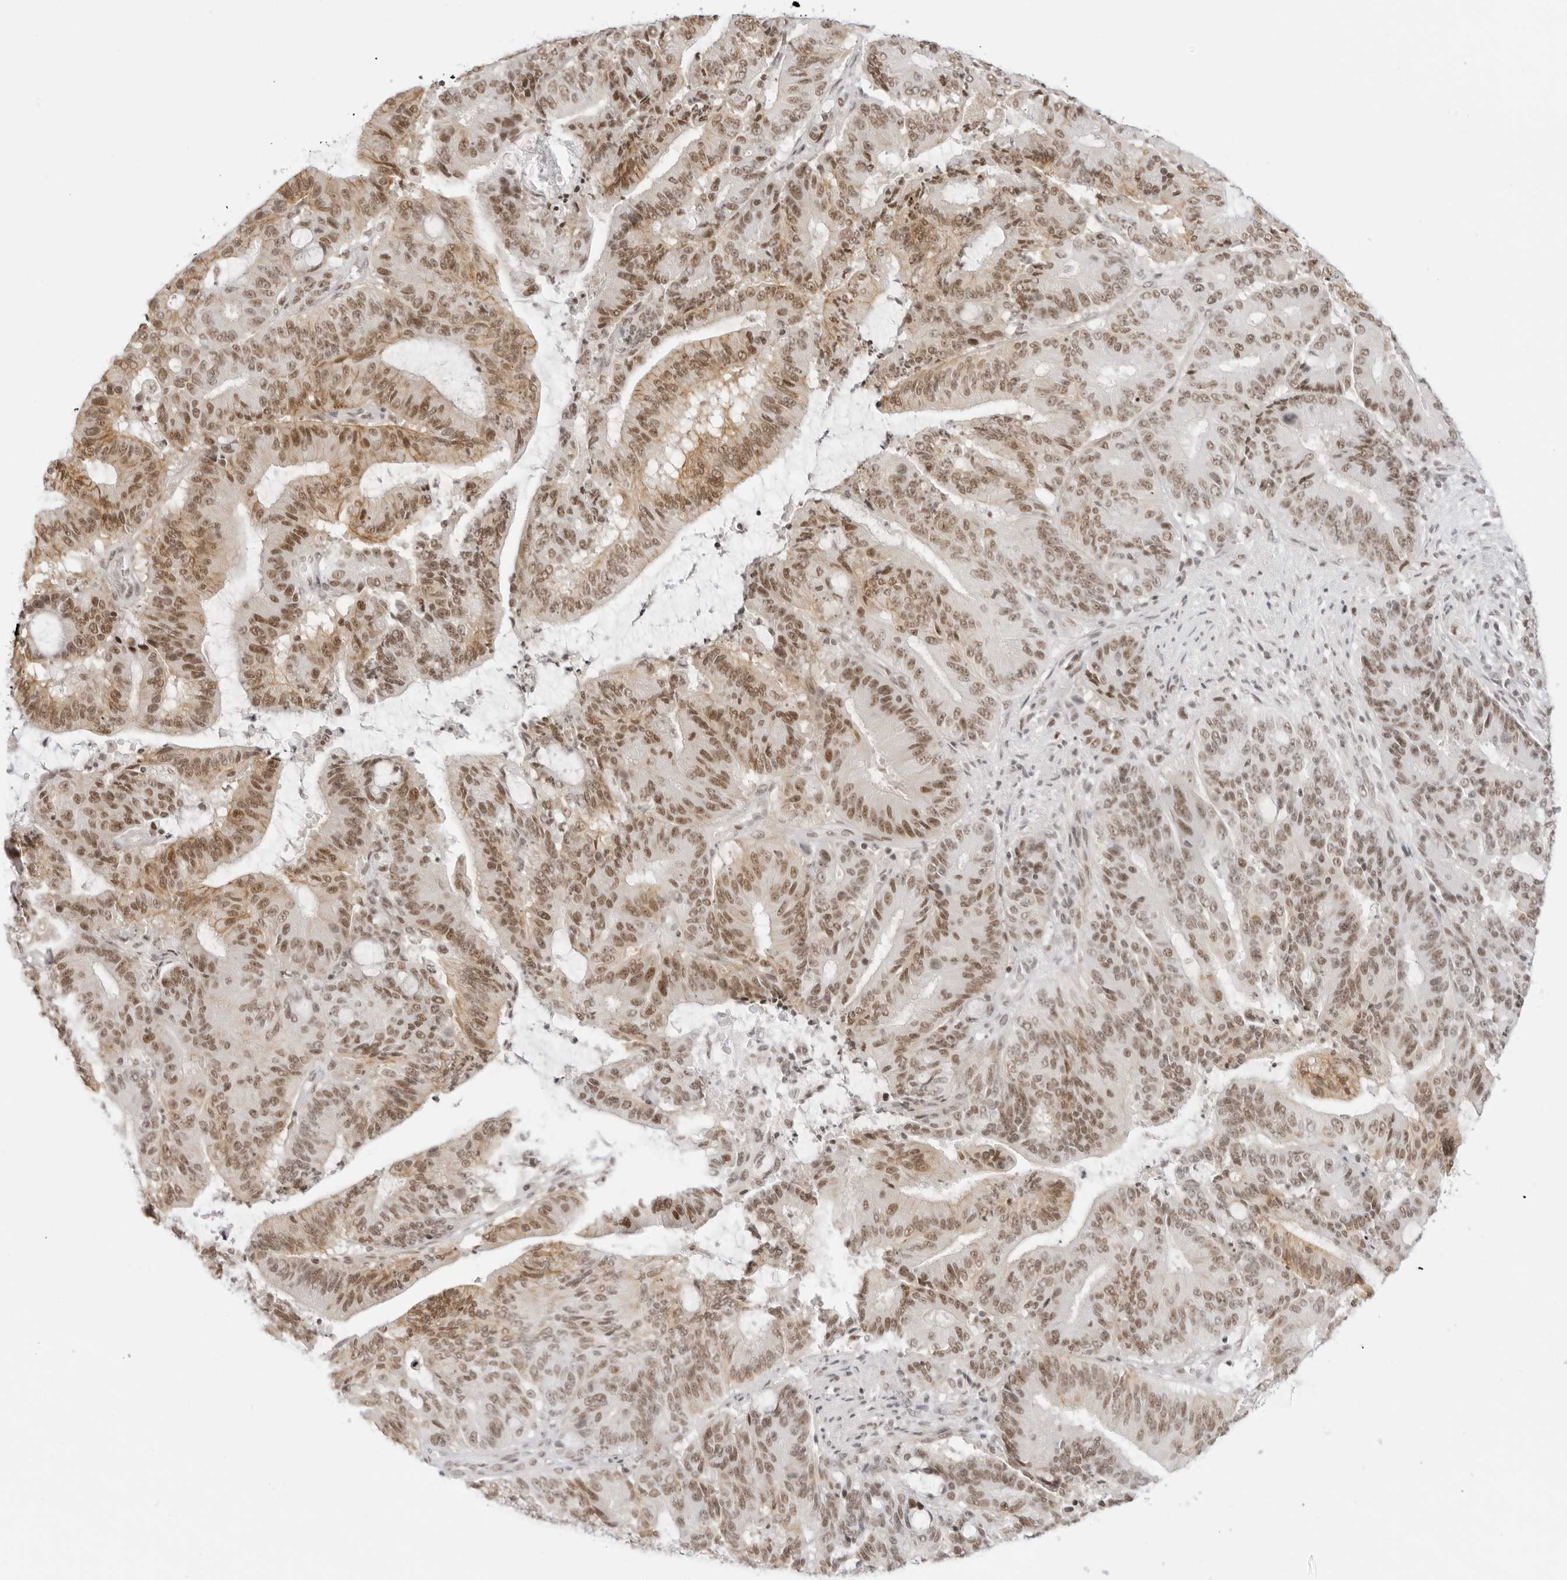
{"staining": {"intensity": "moderate", "quantity": ">75%", "location": "cytoplasmic/membranous,nuclear"}, "tissue": "liver cancer", "cell_type": "Tumor cells", "image_type": "cancer", "snomed": [{"axis": "morphology", "description": "Normal tissue, NOS"}, {"axis": "morphology", "description": "Cholangiocarcinoma"}, {"axis": "topography", "description": "Liver"}, {"axis": "topography", "description": "Peripheral nerve tissue"}], "caption": "Cholangiocarcinoma (liver) stained for a protein exhibits moderate cytoplasmic/membranous and nuclear positivity in tumor cells. (DAB (3,3'-diaminobenzidine) IHC with brightfield microscopy, high magnification).", "gene": "TCIM", "patient": {"sex": "female", "age": 73}}